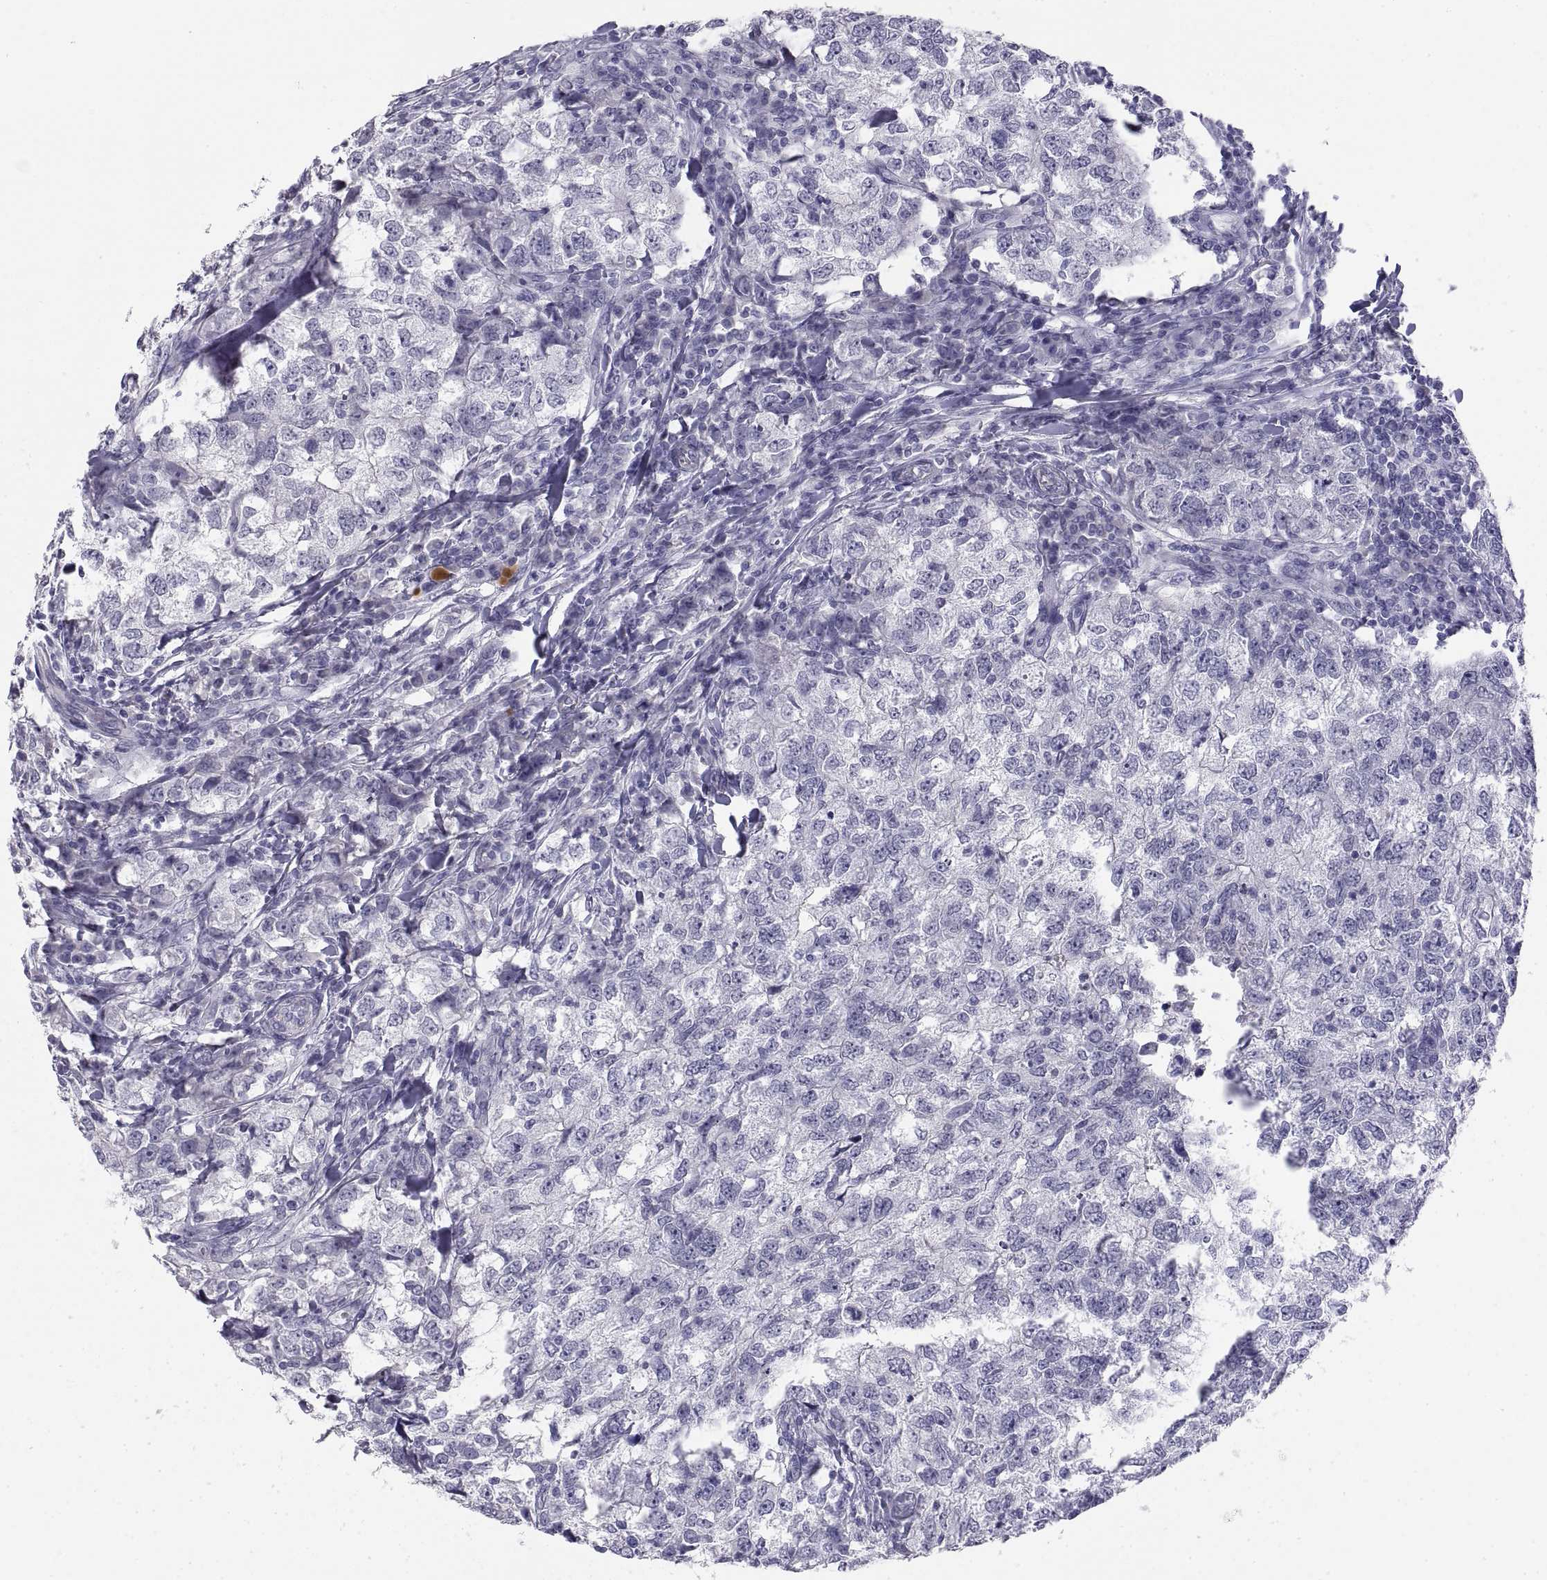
{"staining": {"intensity": "negative", "quantity": "none", "location": "none"}, "tissue": "breast cancer", "cell_type": "Tumor cells", "image_type": "cancer", "snomed": [{"axis": "morphology", "description": "Duct carcinoma"}, {"axis": "topography", "description": "Breast"}], "caption": "This is a photomicrograph of IHC staining of breast invasive ductal carcinoma, which shows no staining in tumor cells. (DAB (3,3'-diaminobenzidine) immunohistochemistry visualized using brightfield microscopy, high magnification).", "gene": "TEX13A", "patient": {"sex": "female", "age": 30}}